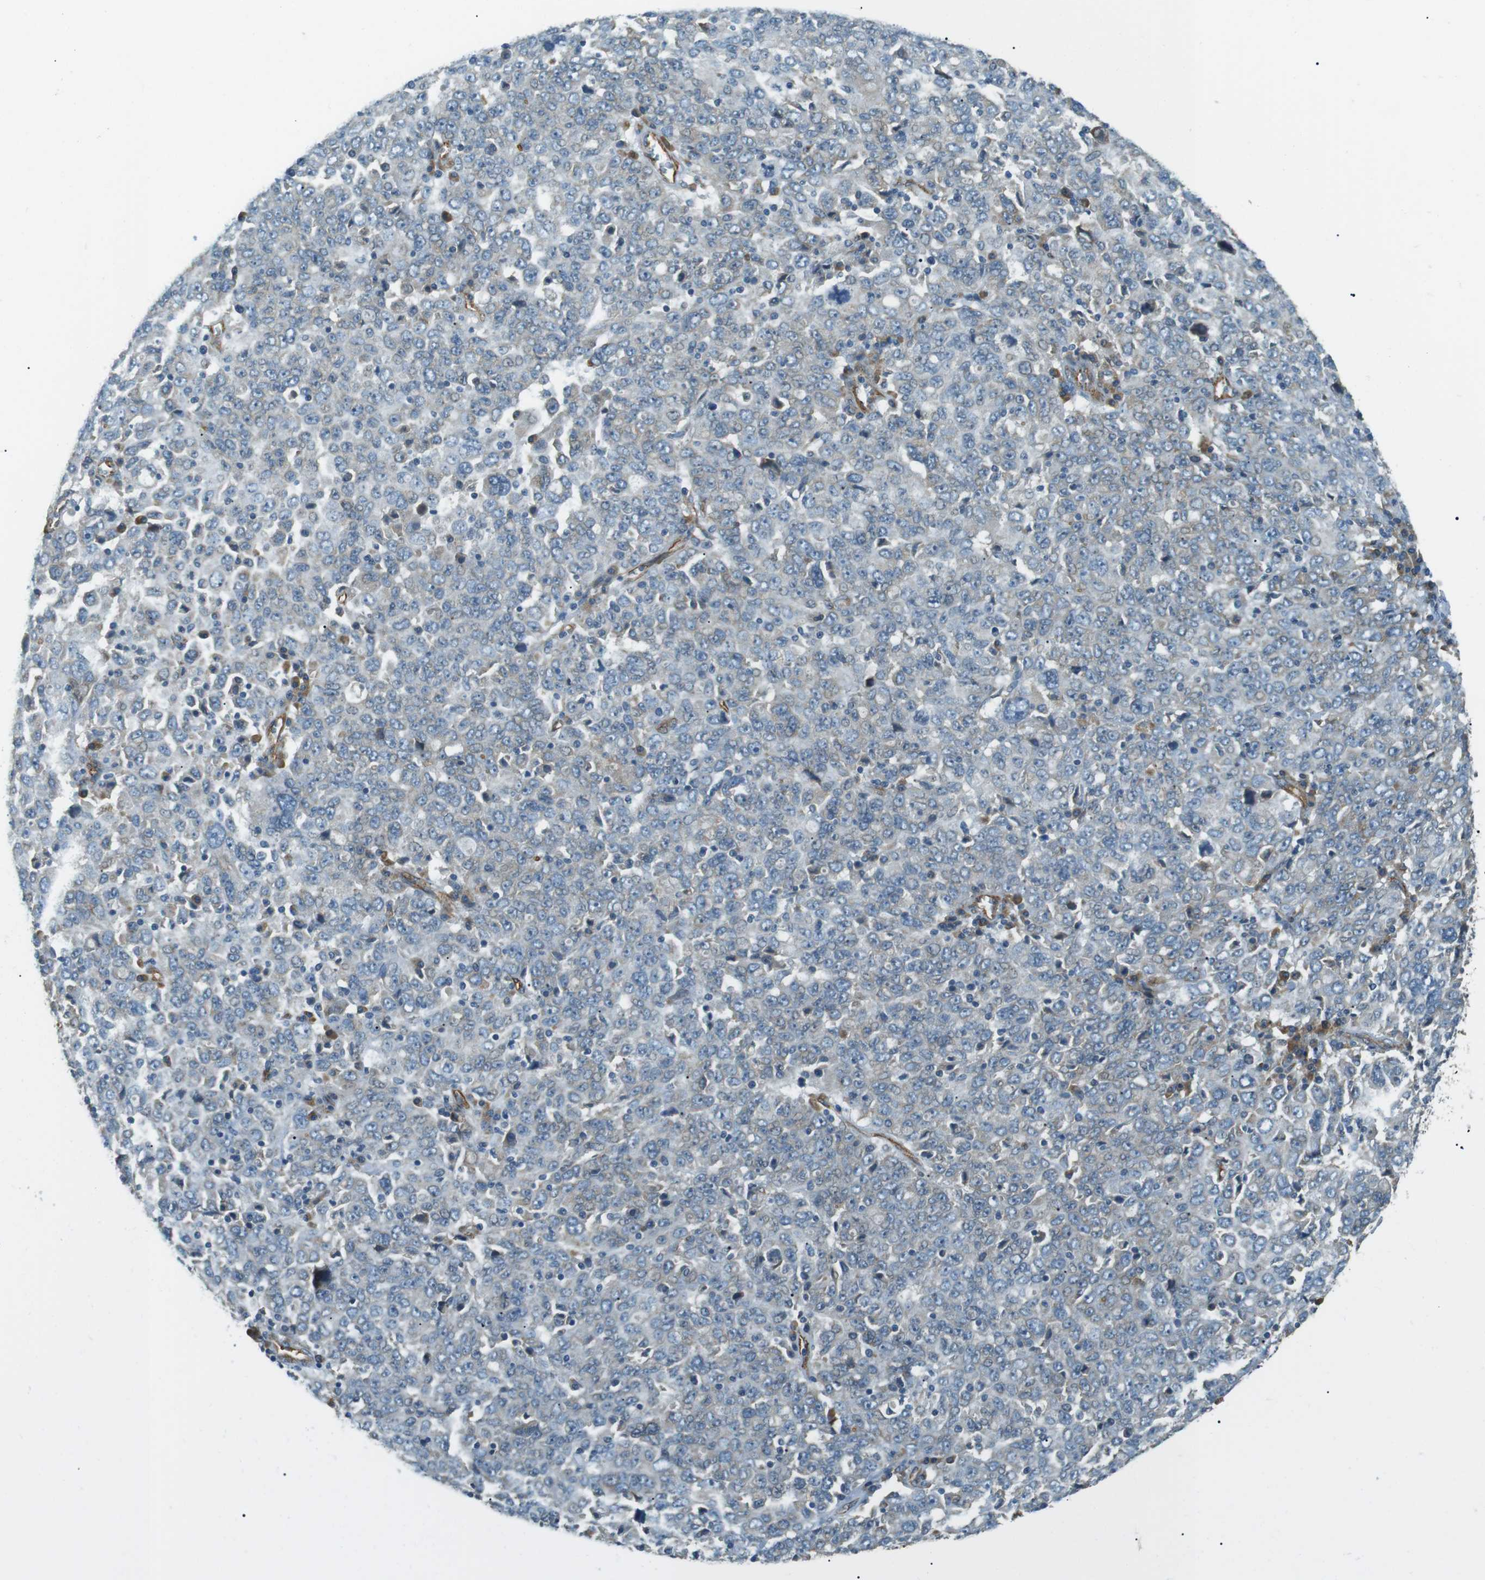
{"staining": {"intensity": "weak", "quantity": "<25%", "location": "cytoplasmic/membranous"}, "tissue": "ovarian cancer", "cell_type": "Tumor cells", "image_type": "cancer", "snomed": [{"axis": "morphology", "description": "Carcinoma, endometroid"}, {"axis": "topography", "description": "Ovary"}], "caption": "Protein analysis of ovarian endometroid carcinoma reveals no significant positivity in tumor cells.", "gene": "ODR4", "patient": {"sex": "female", "age": 62}}